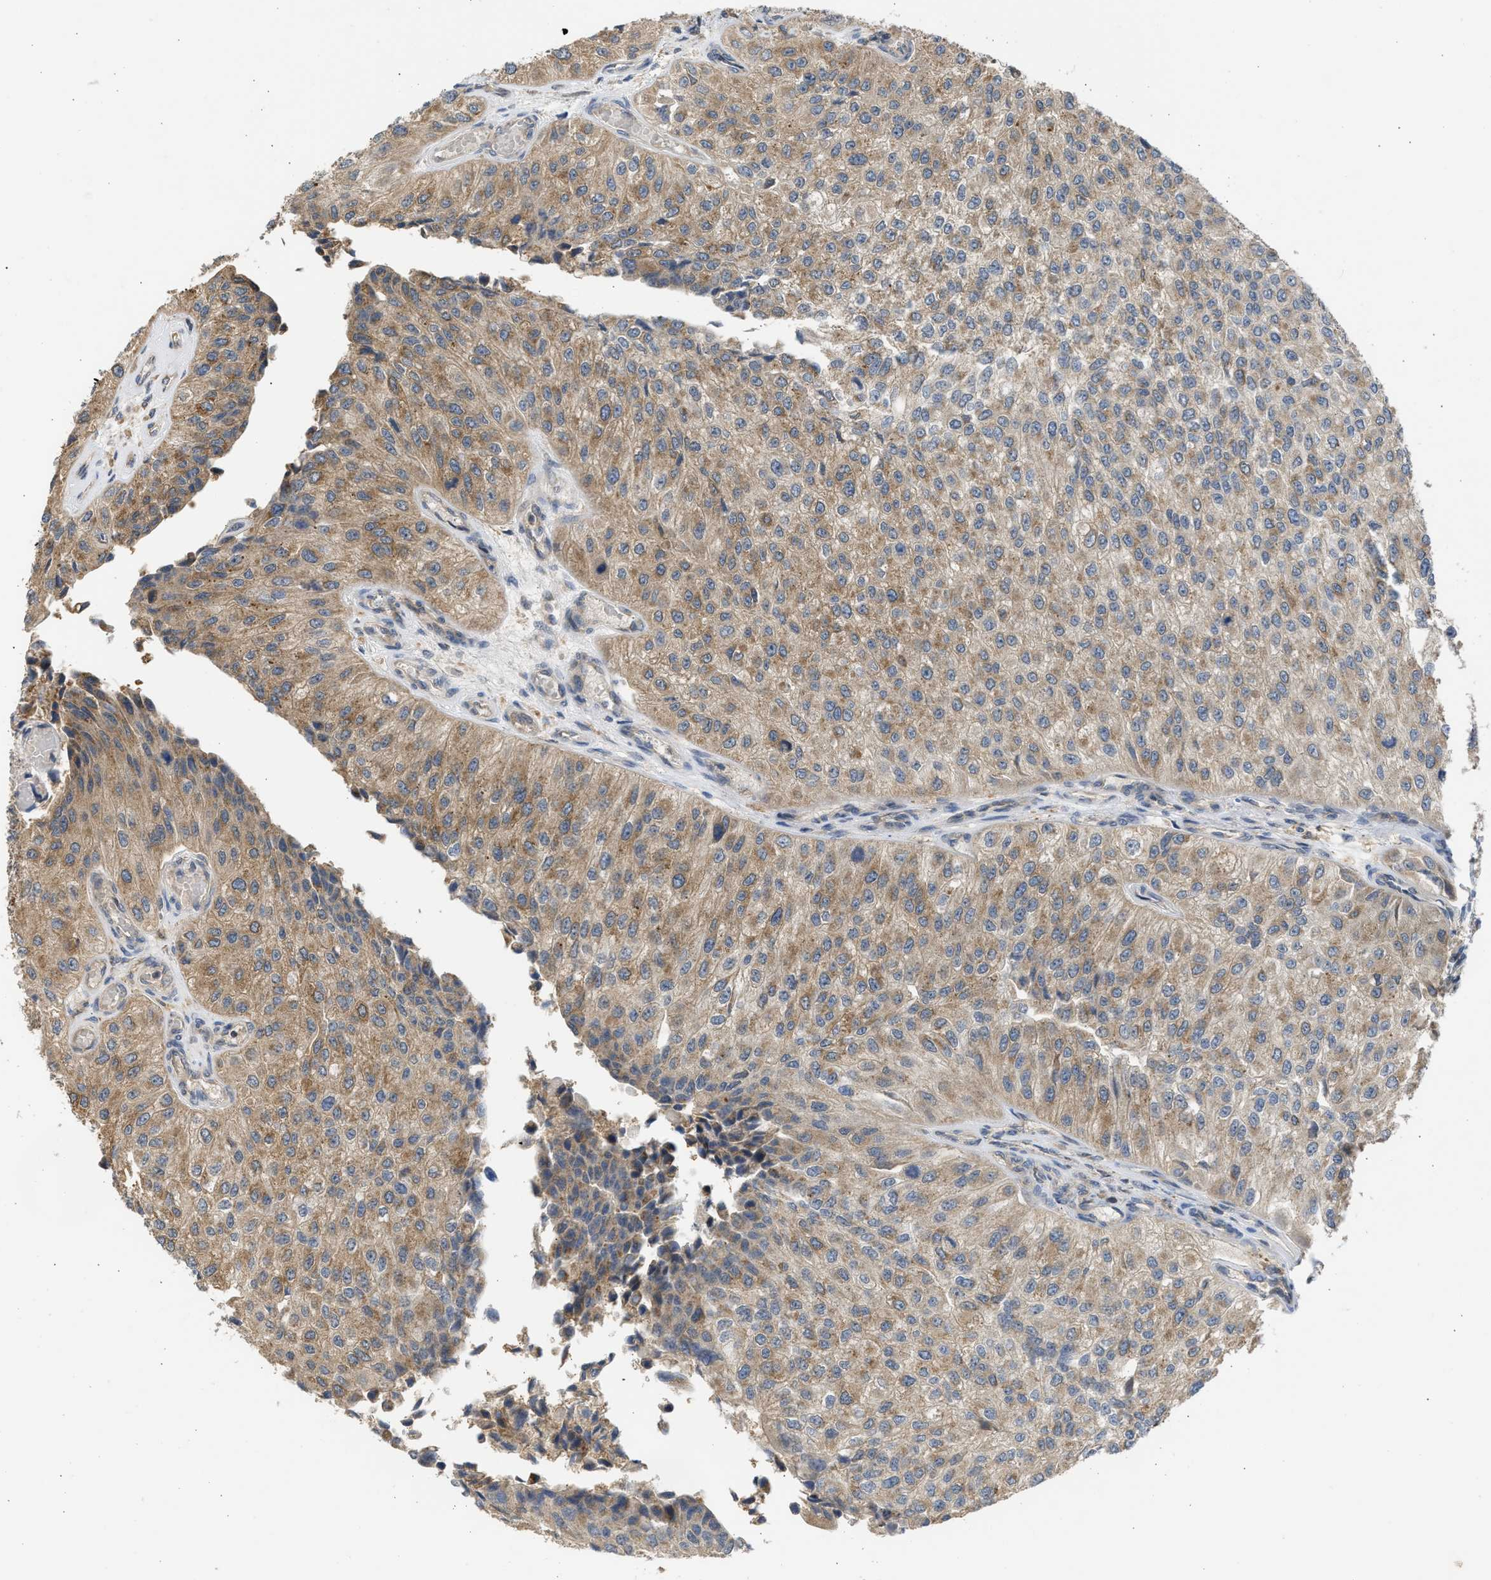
{"staining": {"intensity": "moderate", "quantity": ">75%", "location": "cytoplasmic/membranous"}, "tissue": "urothelial cancer", "cell_type": "Tumor cells", "image_type": "cancer", "snomed": [{"axis": "morphology", "description": "Urothelial carcinoma, High grade"}, {"axis": "topography", "description": "Kidney"}, {"axis": "topography", "description": "Urinary bladder"}], "caption": "Urothelial cancer tissue shows moderate cytoplasmic/membranous staining in approximately >75% of tumor cells The protein of interest is stained brown, and the nuclei are stained in blue (DAB (3,3'-diaminobenzidine) IHC with brightfield microscopy, high magnification).", "gene": "CYP1A1", "patient": {"sex": "male", "age": 77}}